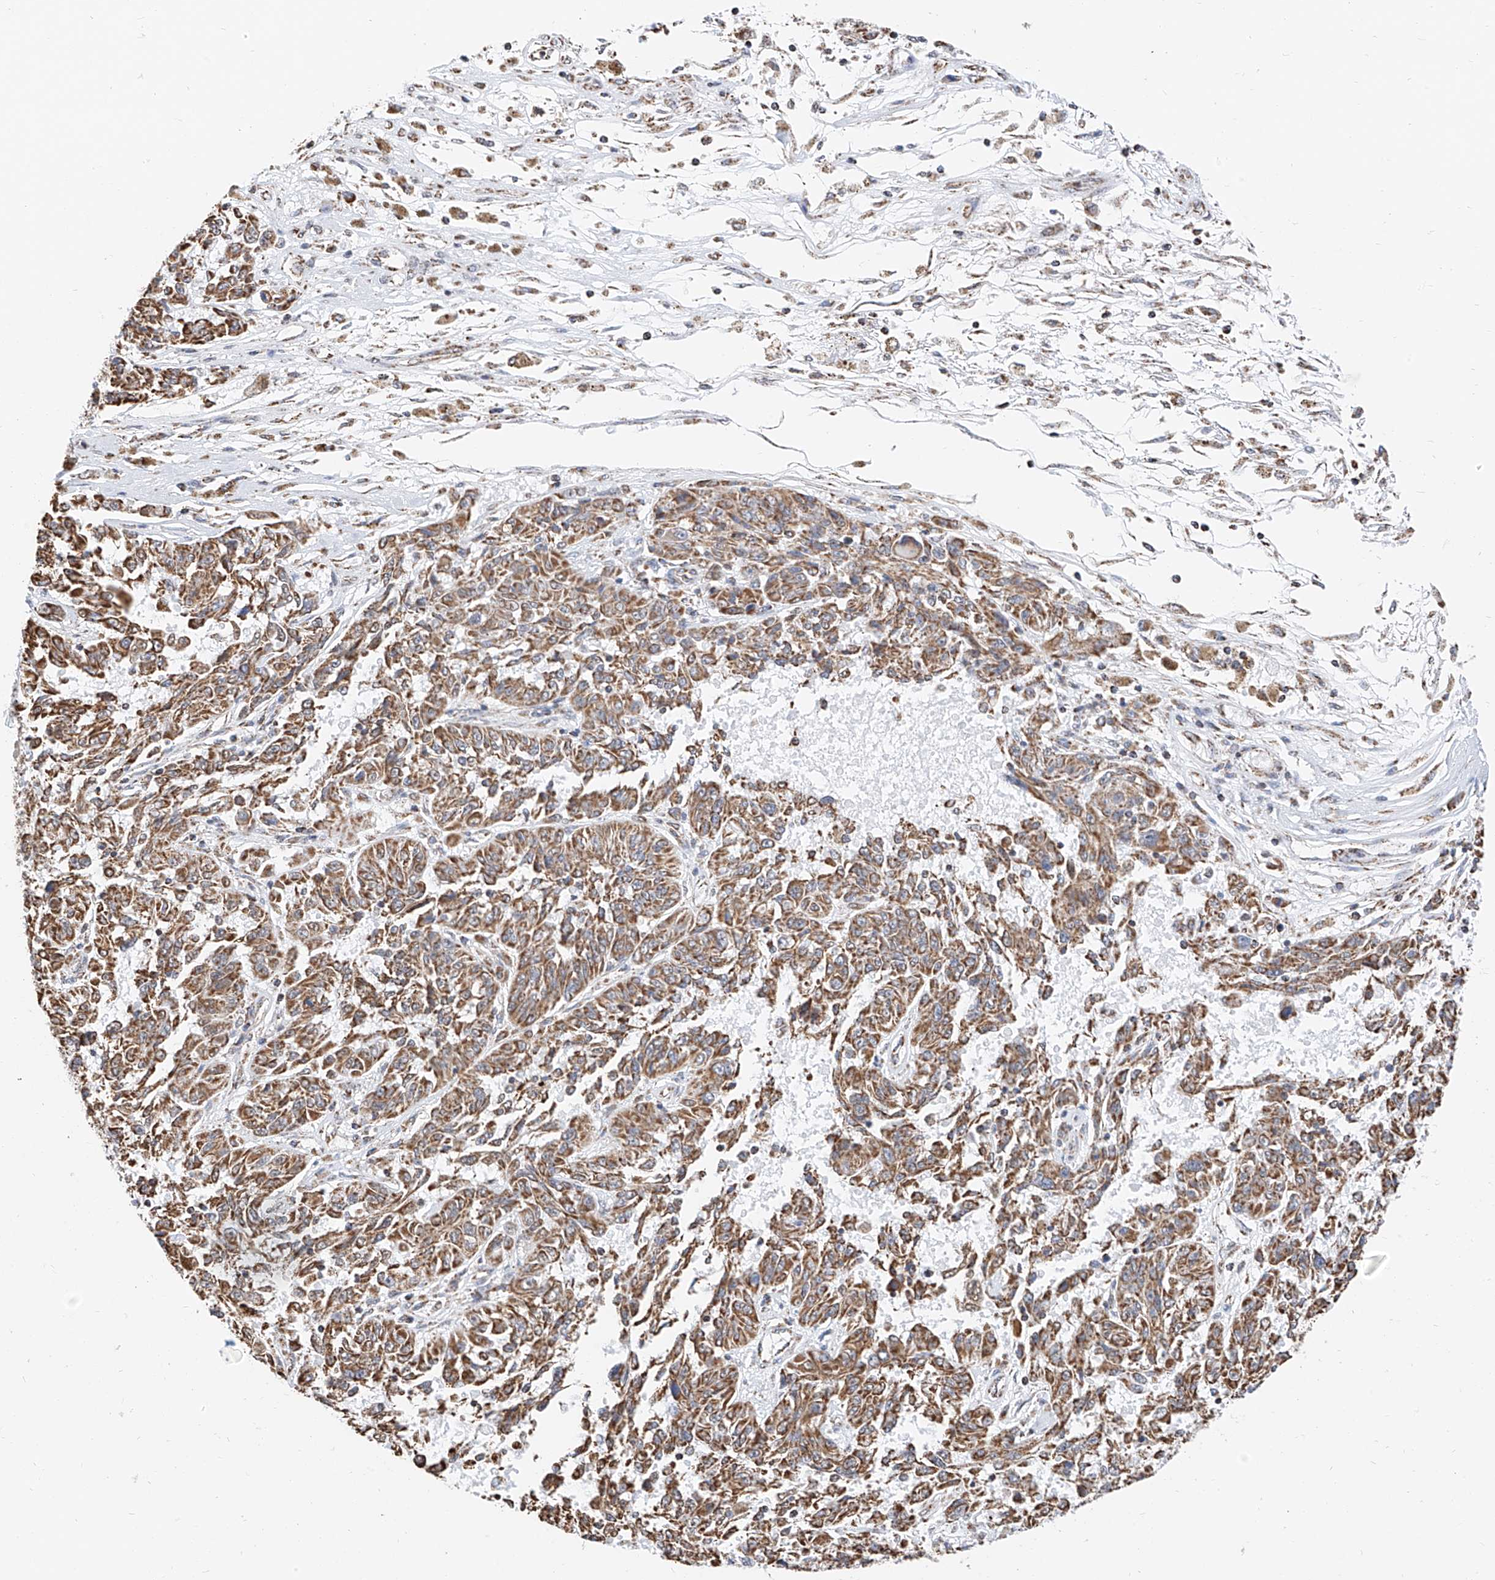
{"staining": {"intensity": "moderate", "quantity": ">75%", "location": "cytoplasmic/membranous"}, "tissue": "melanoma", "cell_type": "Tumor cells", "image_type": "cancer", "snomed": [{"axis": "morphology", "description": "Malignant melanoma, NOS"}, {"axis": "topography", "description": "Skin"}], "caption": "There is medium levels of moderate cytoplasmic/membranous staining in tumor cells of malignant melanoma, as demonstrated by immunohistochemical staining (brown color).", "gene": "NALCN", "patient": {"sex": "male", "age": 53}}